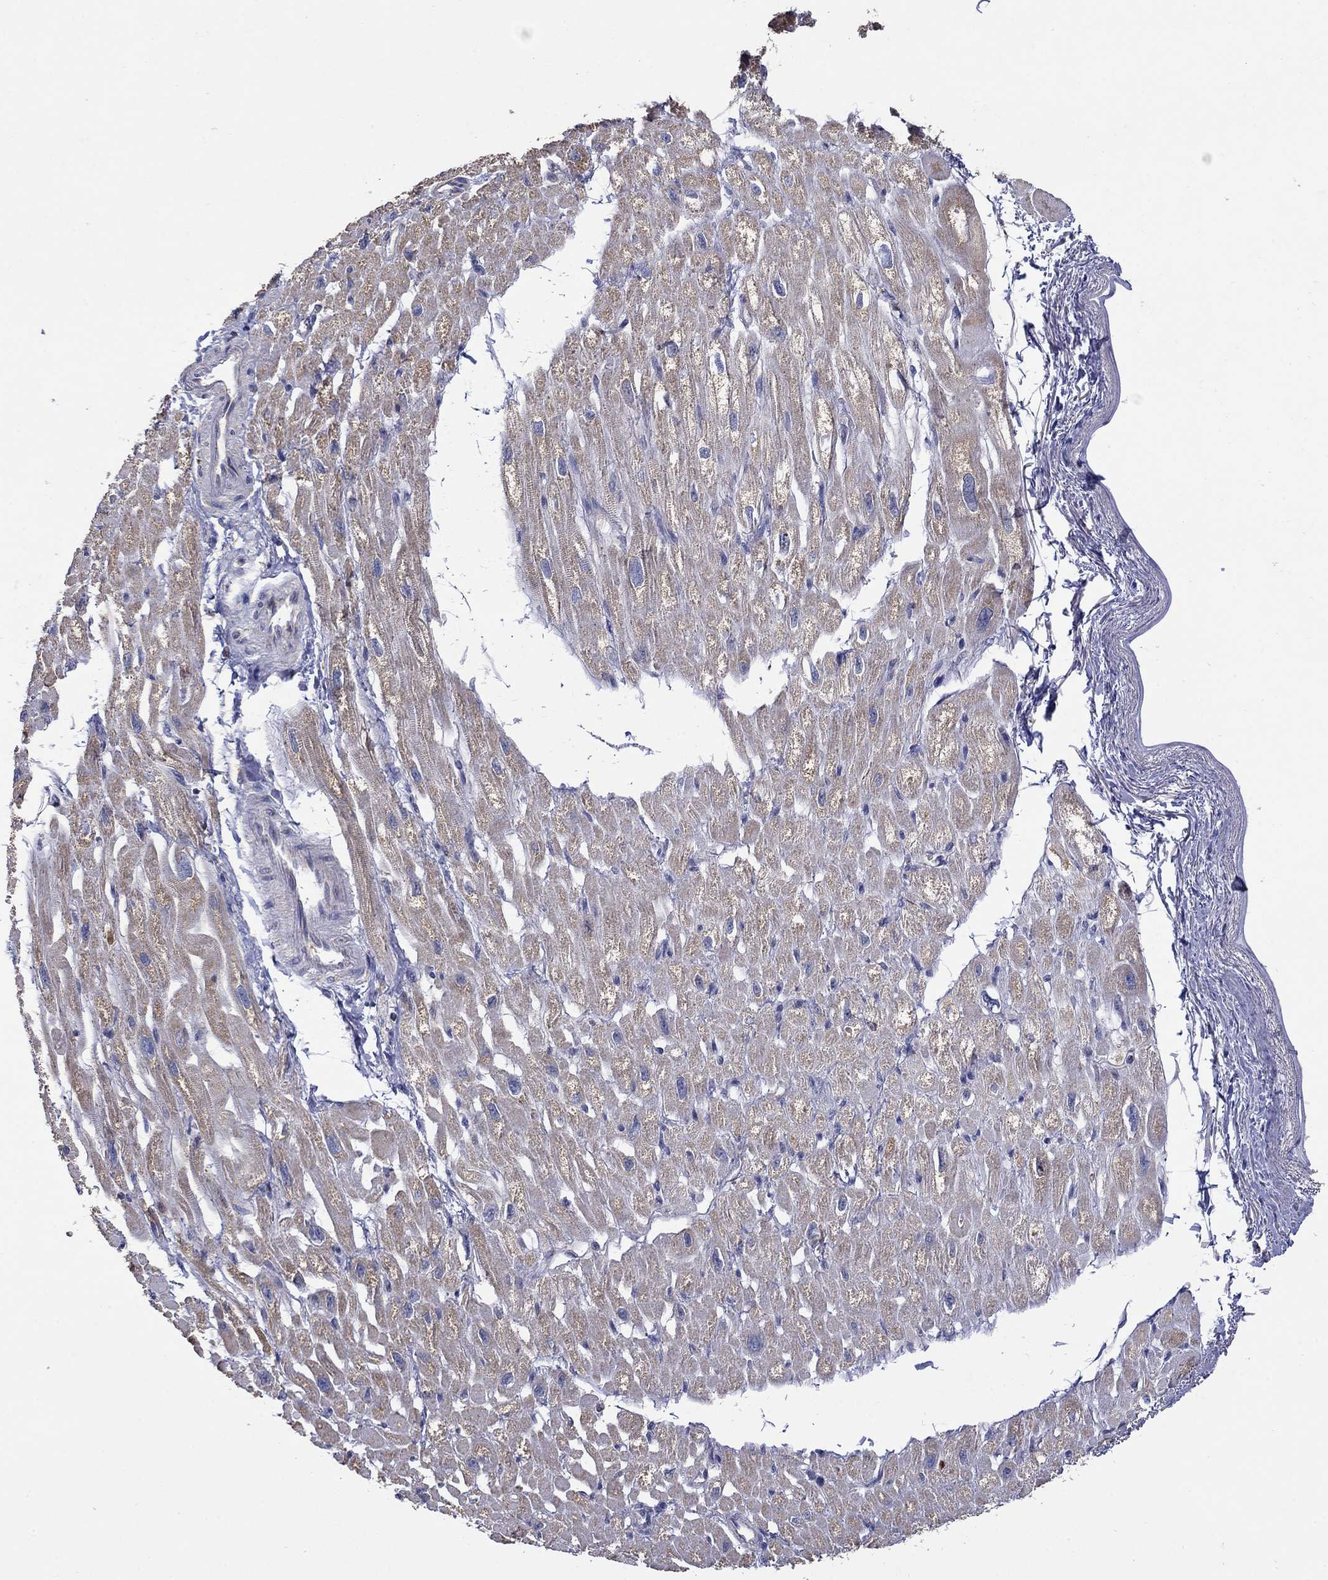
{"staining": {"intensity": "weak", "quantity": "<25%", "location": "cytoplasmic/membranous"}, "tissue": "heart muscle", "cell_type": "Cardiomyocytes", "image_type": "normal", "snomed": [{"axis": "morphology", "description": "Normal tissue, NOS"}, {"axis": "topography", "description": "Heart"}], "caption": "This is a photomicrograph of IHC staining of normal heart muscle, which shows no expression in cardiomyocytes. The staining is performed using DAB (3,3'-diaminobenzidine) brown chromogen with nuclei counter-stained in using hematoxylin.", "gene": "HPS5", "patient": {"sex": "male", "age": 66}}